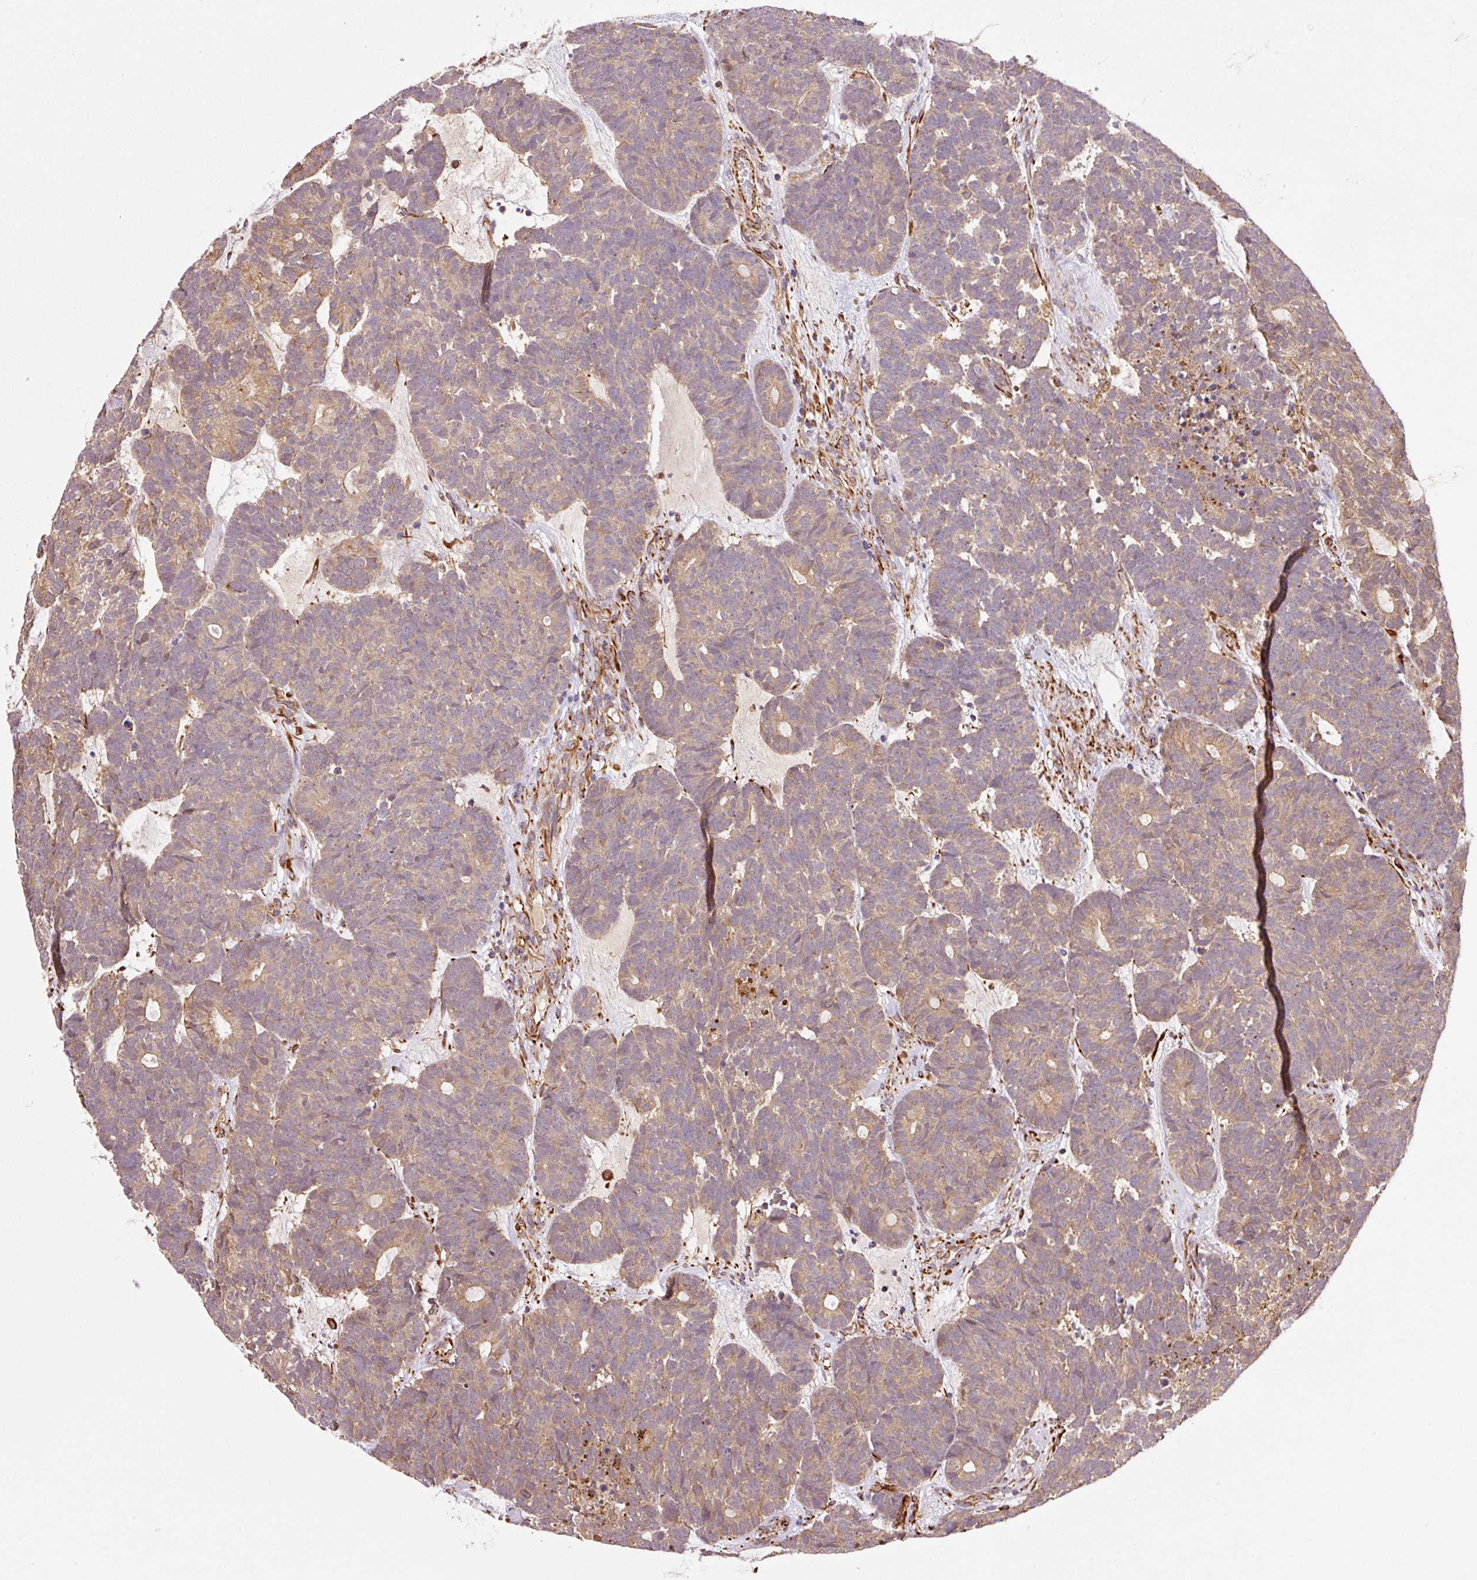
{"staining": {"intensity": "weak", "quantity": ">75%", "location": "cytoplasmic/membranous"}, "tissue": "head and neck cancer", "cell_type": "Tumor cells", "image_type": "cancer", "snomed": [{"axis": "morphology", "description": "Adenocarcinoma, NOS"}, {"axis": "topography", "description": "Head-Neck"}], "caption": "A brown stain highlights weak cytoplasmic/membranous positivity of a protein in adenocarcinoma (head and neck) tumor cells. Immunohistochemistry (ihc) stains the protein in brown and the nuclei are stained blue.", "gene": "PCK2", "patient": {"sex": "female", "age": 81}}